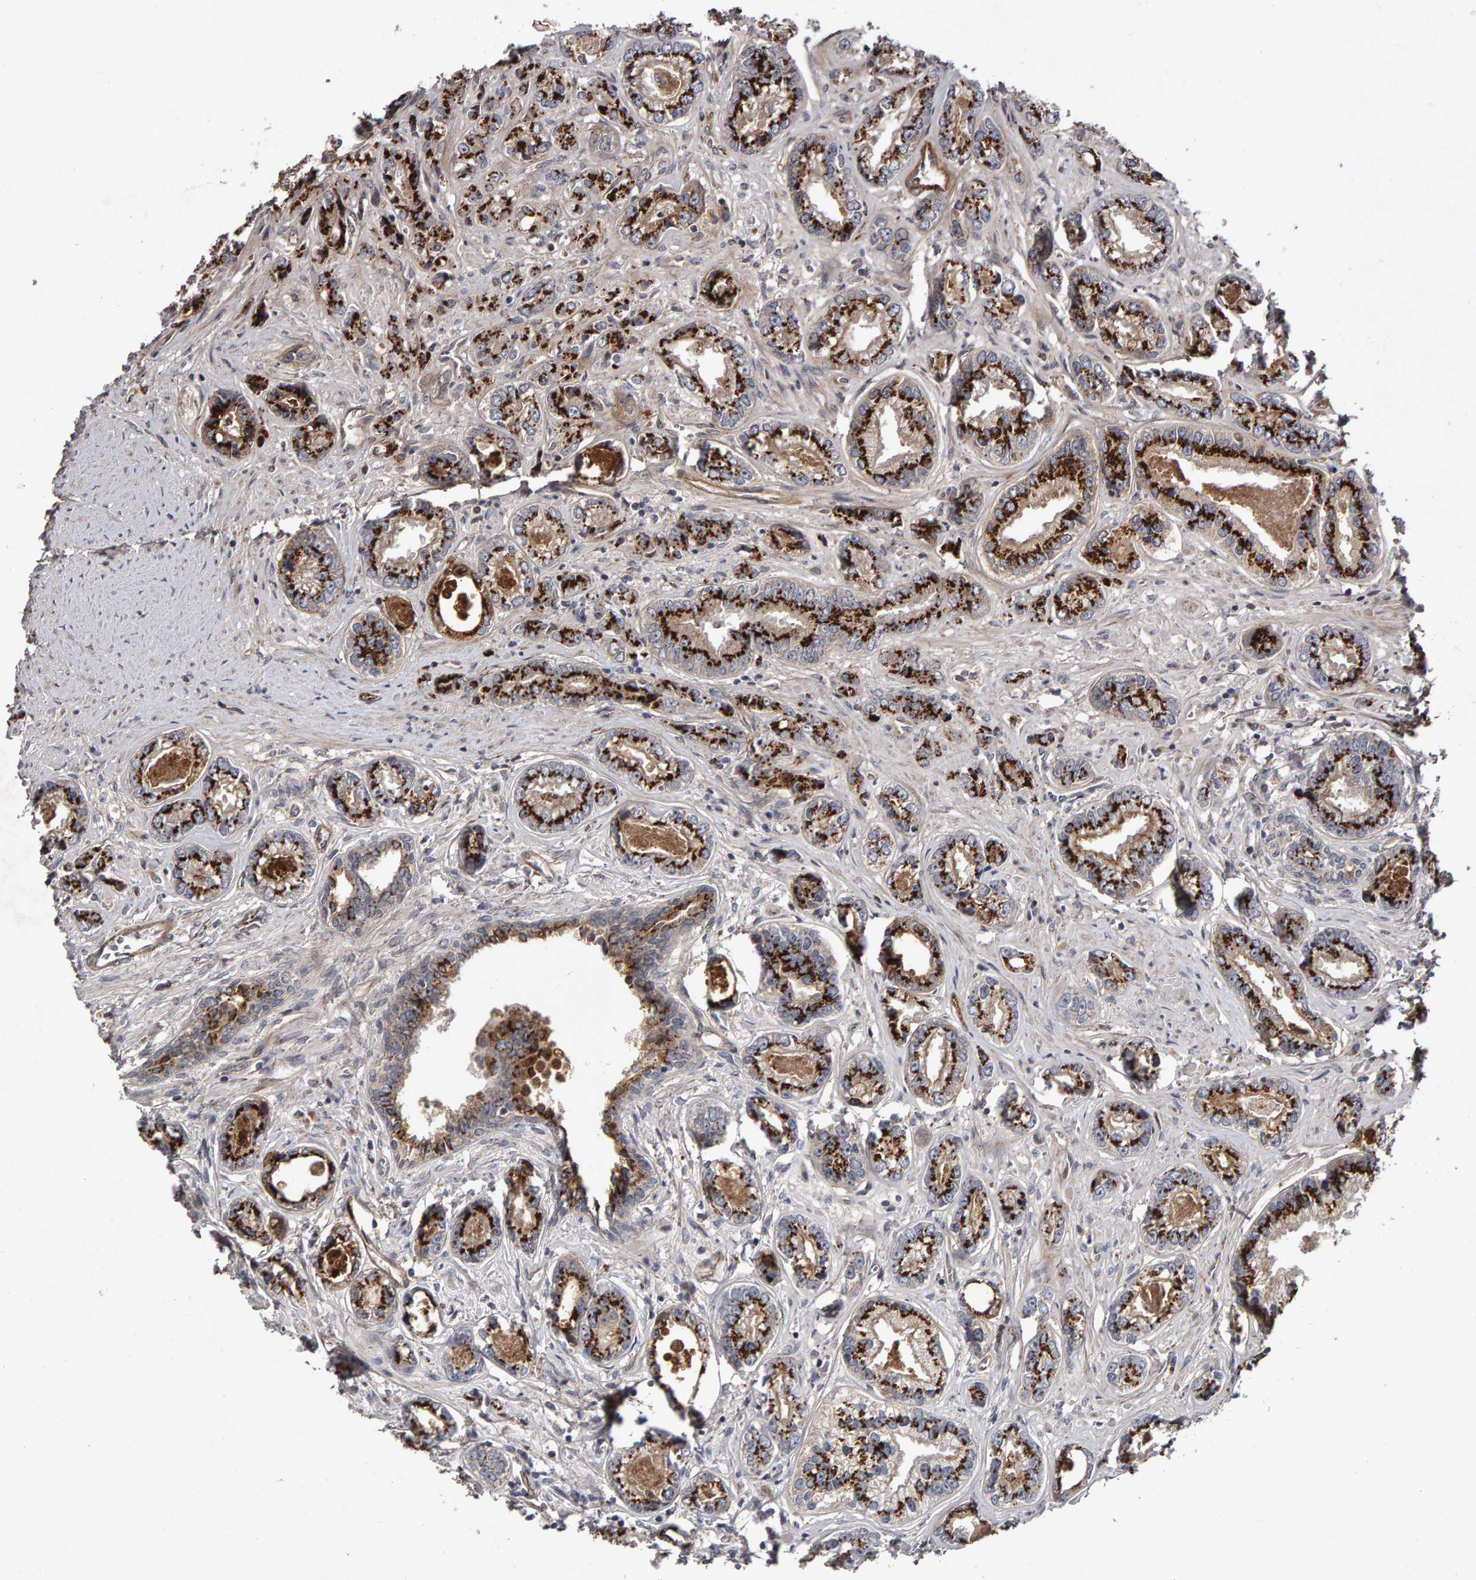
{"staining": {"intensity": "strong", "quantity": ">75%", "location": "cytoplasmic/membranous"}, "tissue": "prostate cancer", "cell_type": "Tumor cells", "image_type": "cancer", "snomed": [{"axis": "morphology", "description": "Adenocarcinoma, High grade"}, {"axis": "topography", "description": "Prostate"}], "caption": "Immunohistochemistry (IHC) staining of high-grade adenocarcinoma (prostate), which exhibits high levels of strong cytoplasmic/membranous positivity in about >75% of tumor cells indicating strong cytoplasmic/membranous protein positivity. The staining was performed using DAB (brown) for protein detection and nuclei were counterstained in hematoxylin (blue).", "gene": "CANT1", "patient": {"sex": "male", "age": 61}}